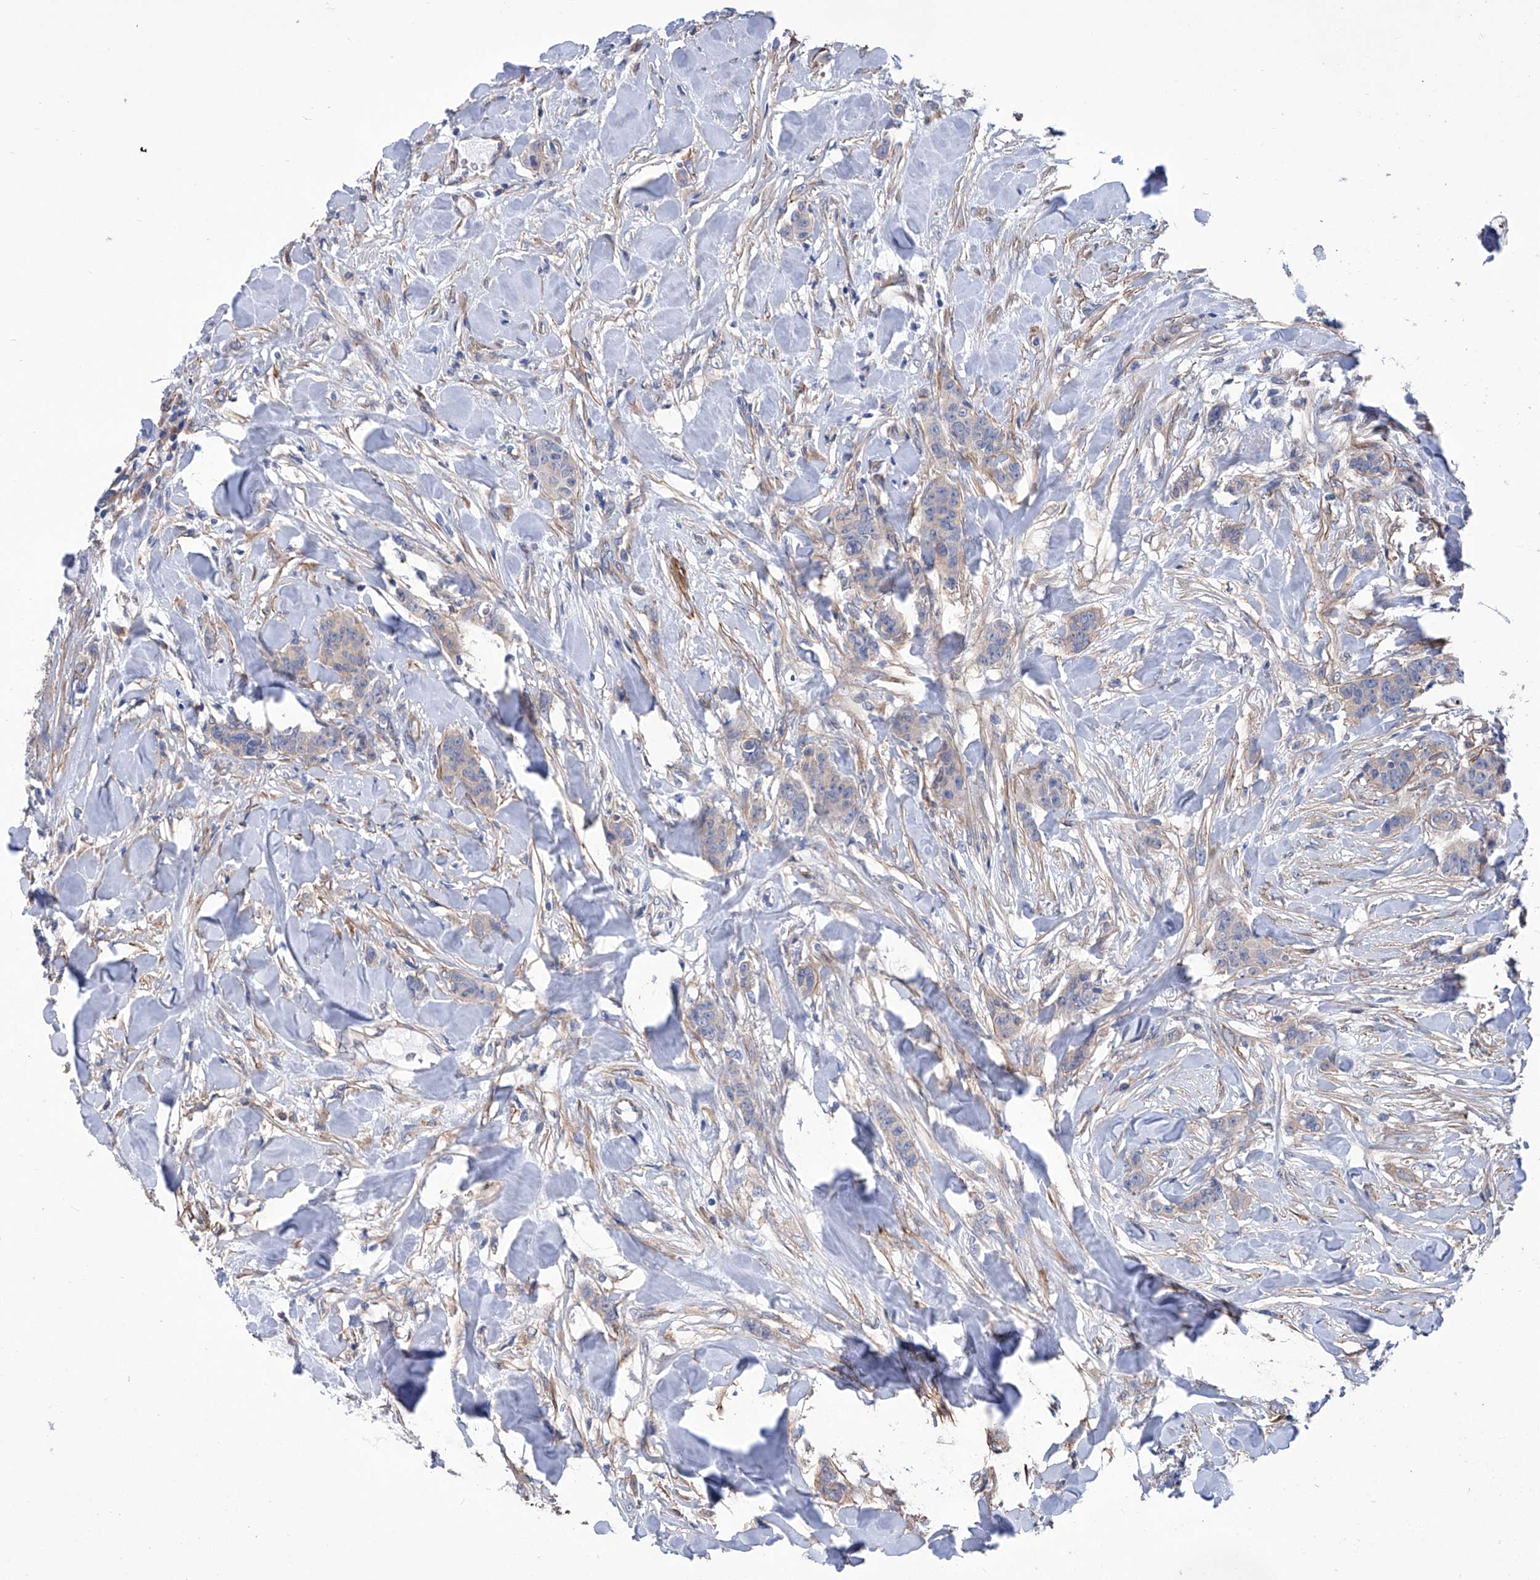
{"staining": {"intensity": "negative", "quantity": "none", "location": "none"}, "tissue": "breast cancer", "cell_type": "Tumor cells", "image_type": "cancer", "snomed": [{"axis": "morphology", "description": "Duct carcinoma"}, {"axis": "topography", "description": "Breast"}], "caption": "A high-resolution image shows immunohistochemistry (IHC) staining of breast intraductal carcinoma, which demonstrates no significant expression in tumor cells.", "gene": "SMS", "patient": {"sex": "female", "age": 40}}